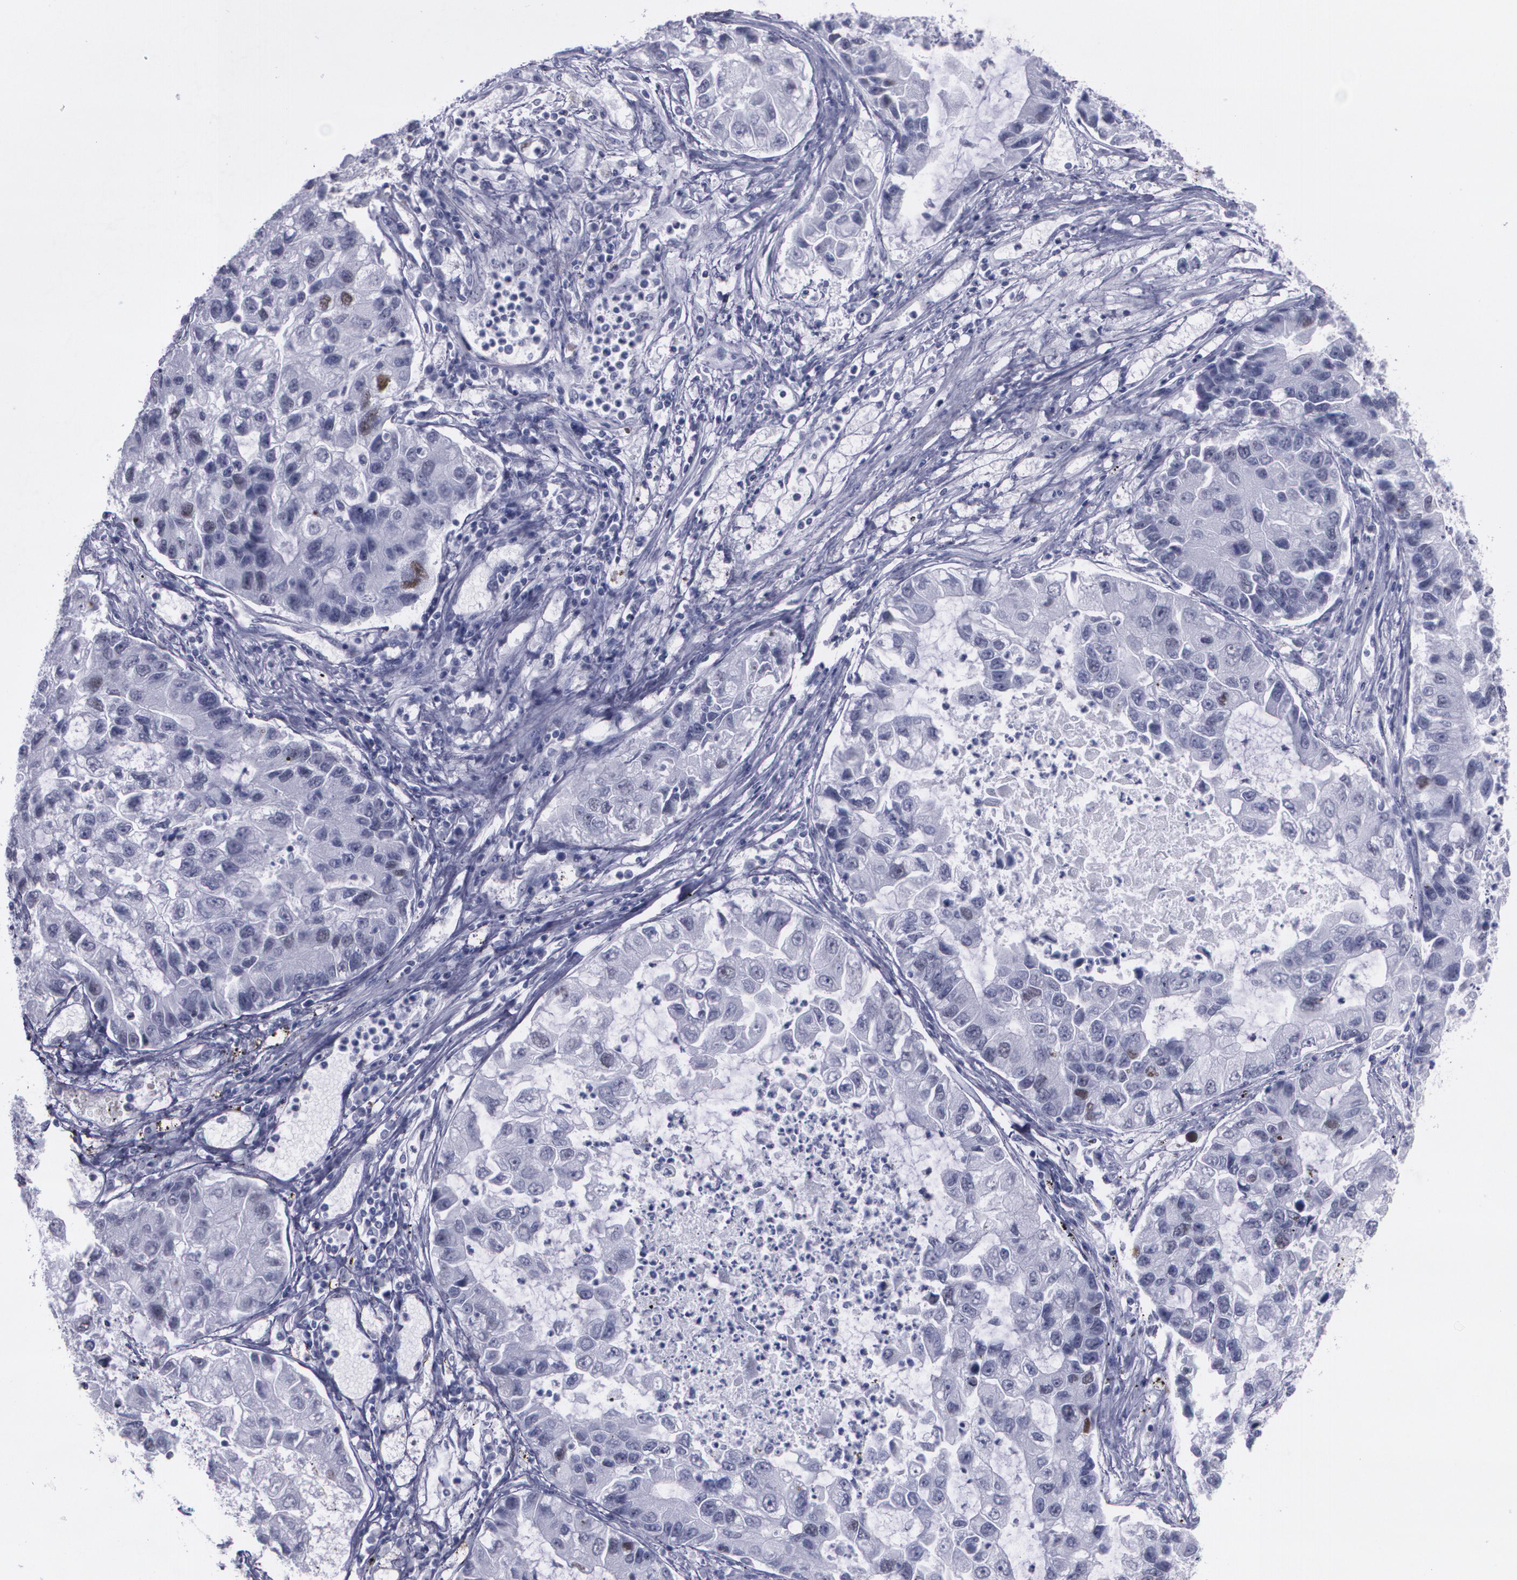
{"staining": {"intensity": "negative", "quantity": "none", "location": "none"}, "tissue": "lung cancer", "cell_type": "Tumor cells", "image_type": "cancer", "snomed": [{"axis": "morphology", "description": "Adenocarcinoma, NOS"}, {"axis": "topography", "description": "Lung"}], "caption": "Immunohistochemical staining of lung adenocarcinoma displays no significant expression in tumor cells. (DAB (3,3'-diaminobenzidine) immunohistochemistry (IHC), high magnification).", "gene": "TP53", "patient": {"sex": "female", "age": 51}}